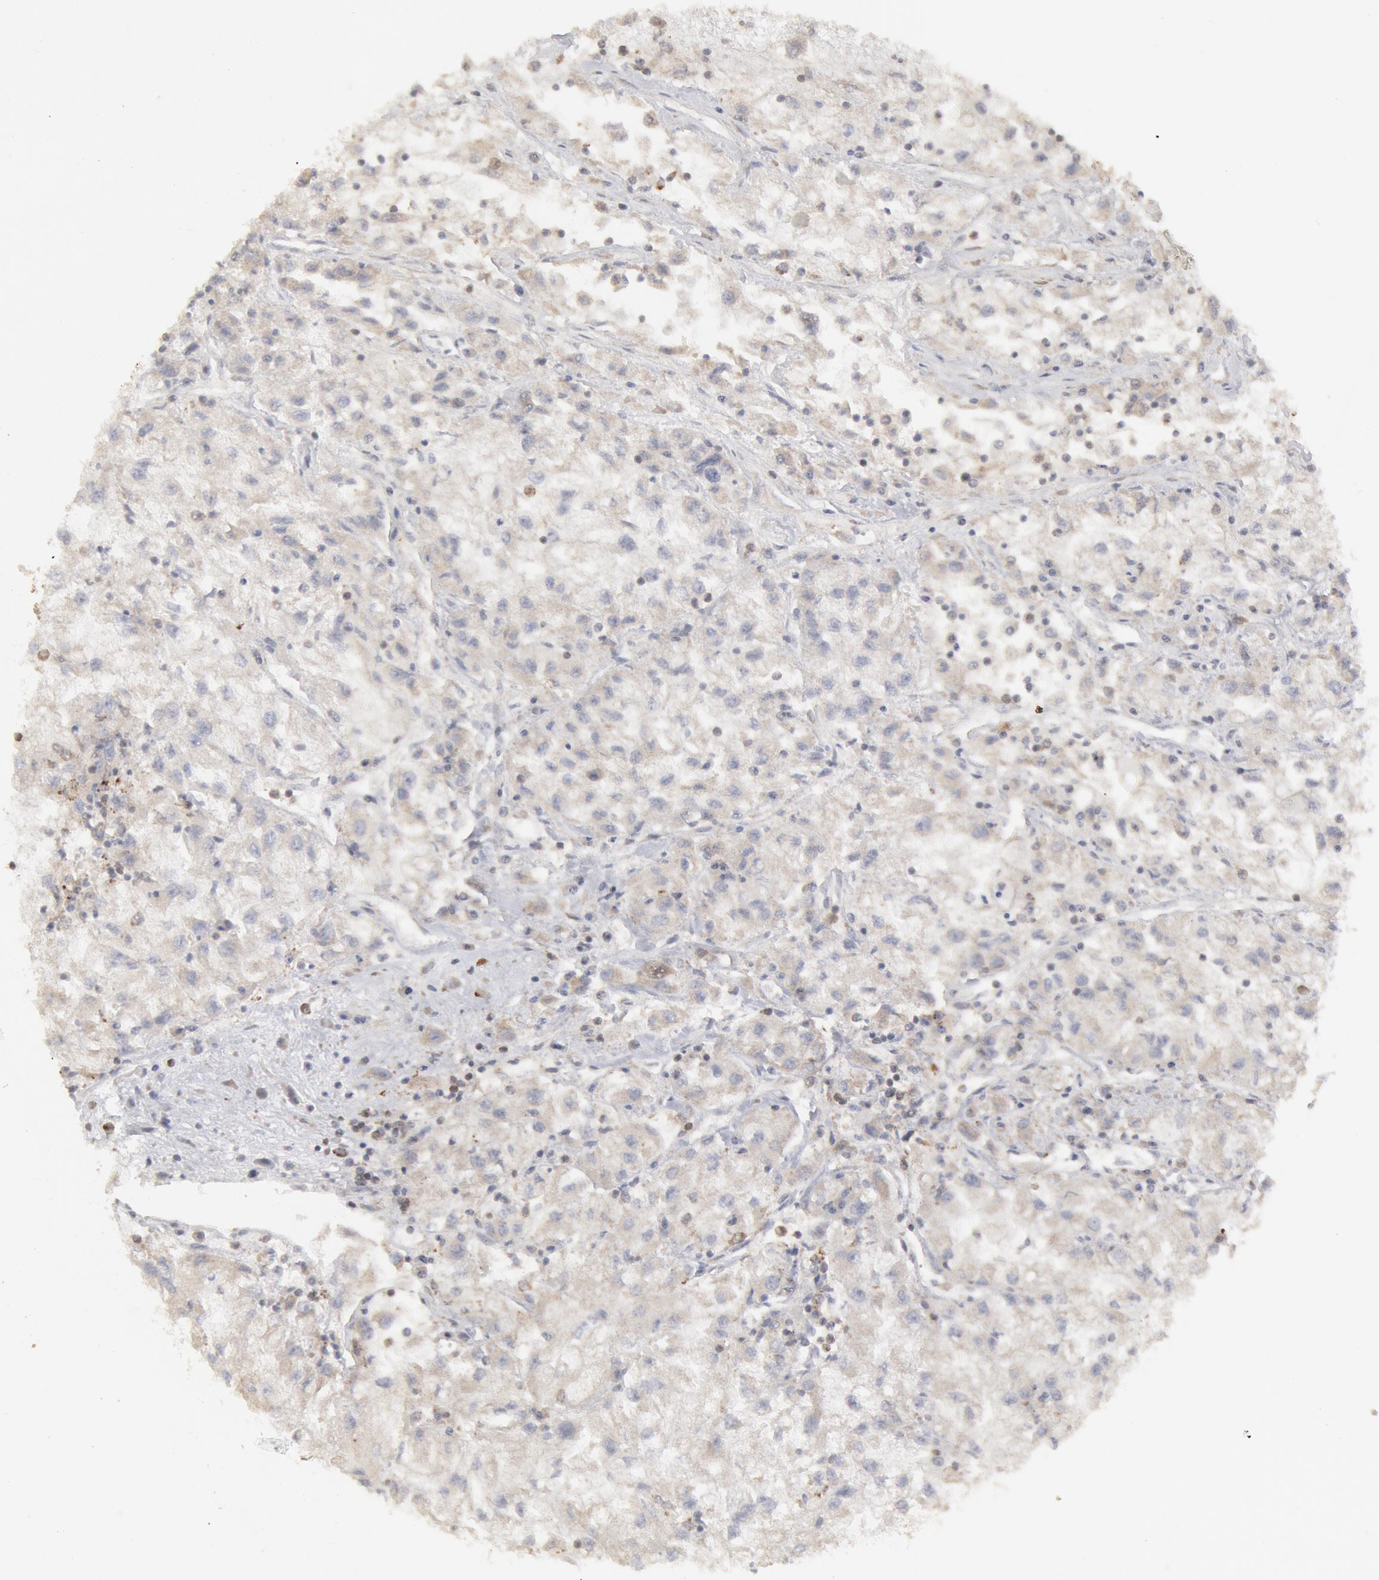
{"staining": {"intensity": "weak", "quantity": "25%-75%", "location": "cytoplasmic/membranous"}, "tissue": "renal cancer", "cell_type": "Tumor cells", "image_type": "cancer", "snomed": [{"axis": "morphology", "description": "Adenocarcinoma, NOS"}, {"axis": "topography", "description": "Kidney"}], "caption": "Protein staining shows weak cytoplasmic/membranous staining in approximately 25%-75% of tumor cells in renal cancer (adenocarcinoma).", "gene": "OSBPL8", "patient": {"sex": "male", "age": 59}}